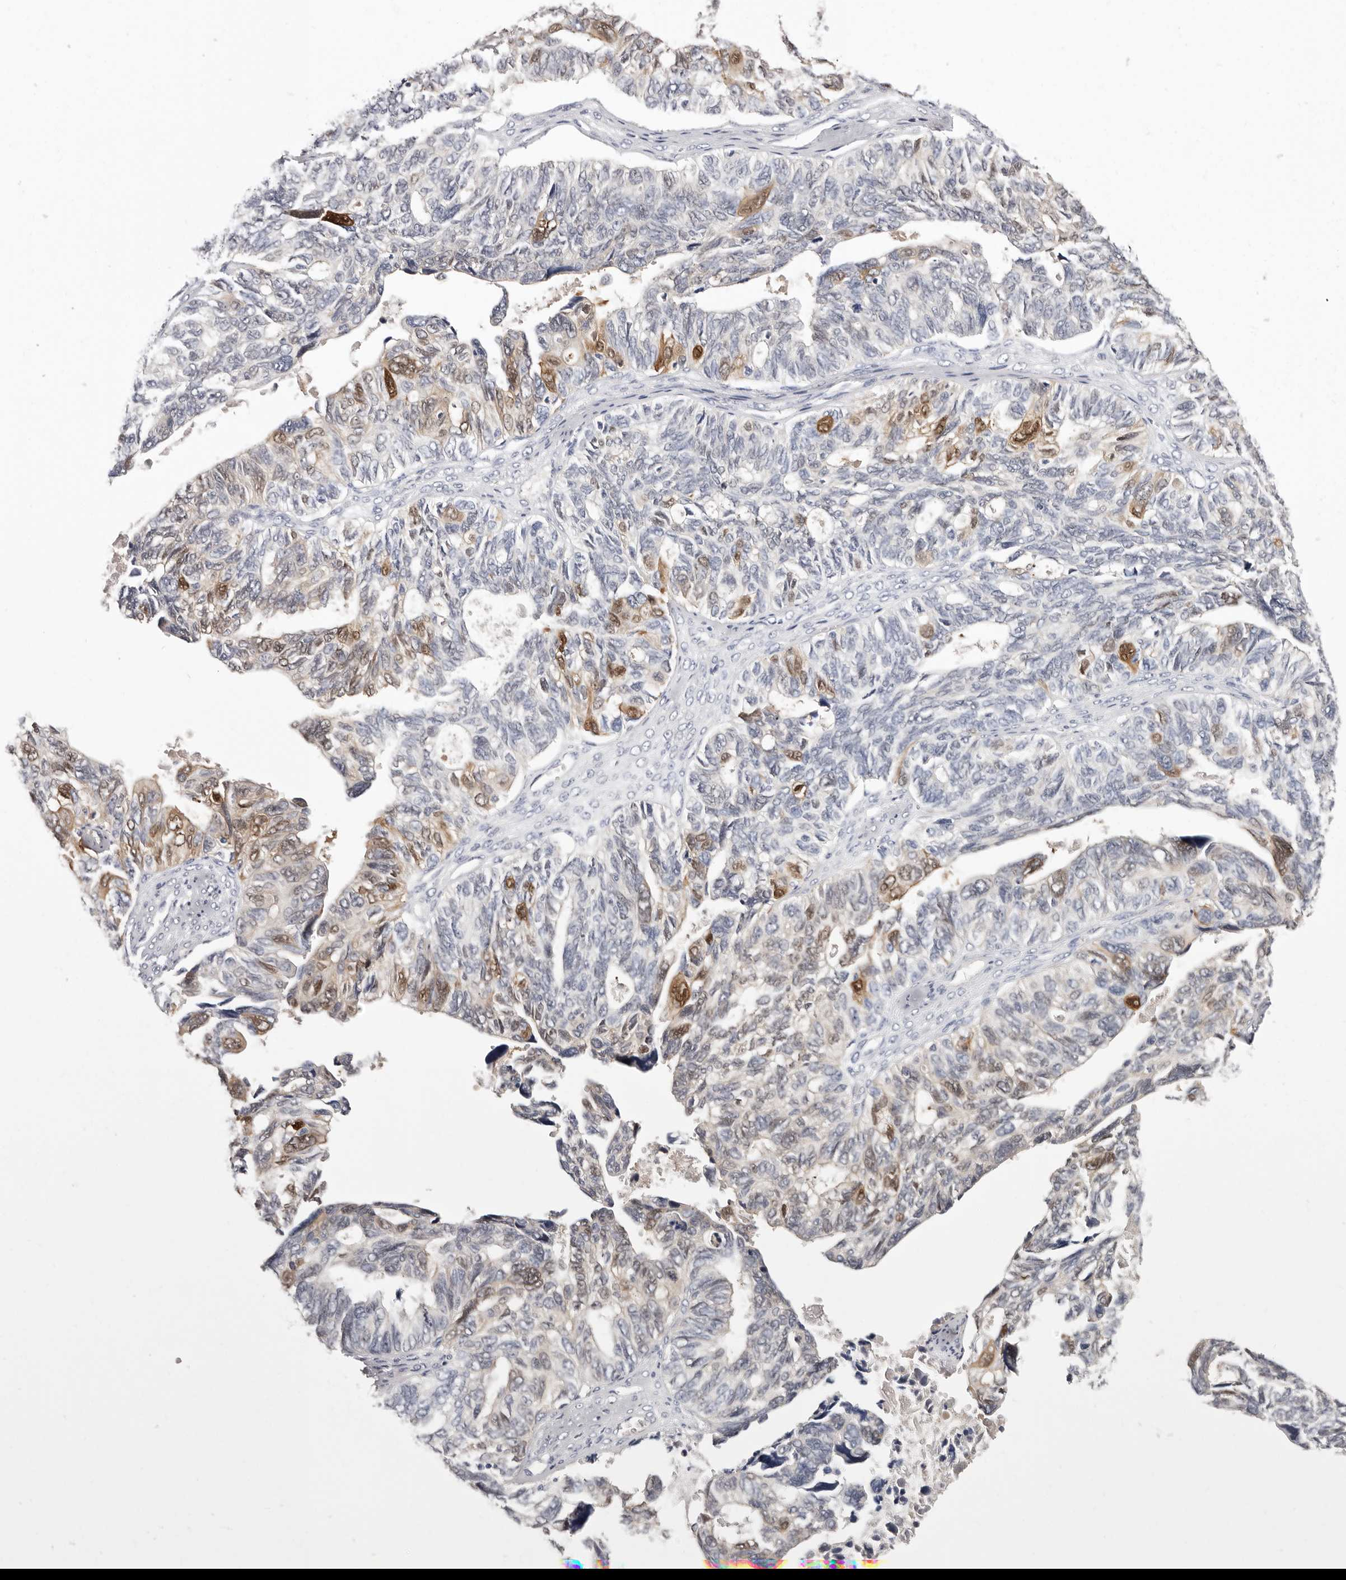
{"staining": {"intensity": "moderate", "quantity": "<25%", "location": "cytoplasmic/membranous,nuclear"}, "tissue": "ovarian cancer", "cell_type": "Tumor cells", "image_type": "cancer", "snomed": [{"axis": "morphology", "description": "Cystadenocarcinoma, serous, NOS"}, {"axis": "topography", "description": "Ovary"}], "caption": "The immunohistochemical stain highlights moderate cytoplasmic/membranous and nuclear expression in tumor cells of ovarian serous cystadenocarcinoma tissue. The protein of interest is shown in brown color, while the nuclei are stained blue.", "gene": "PKDCC", "patient": {"sex": "female", "age": 79}}